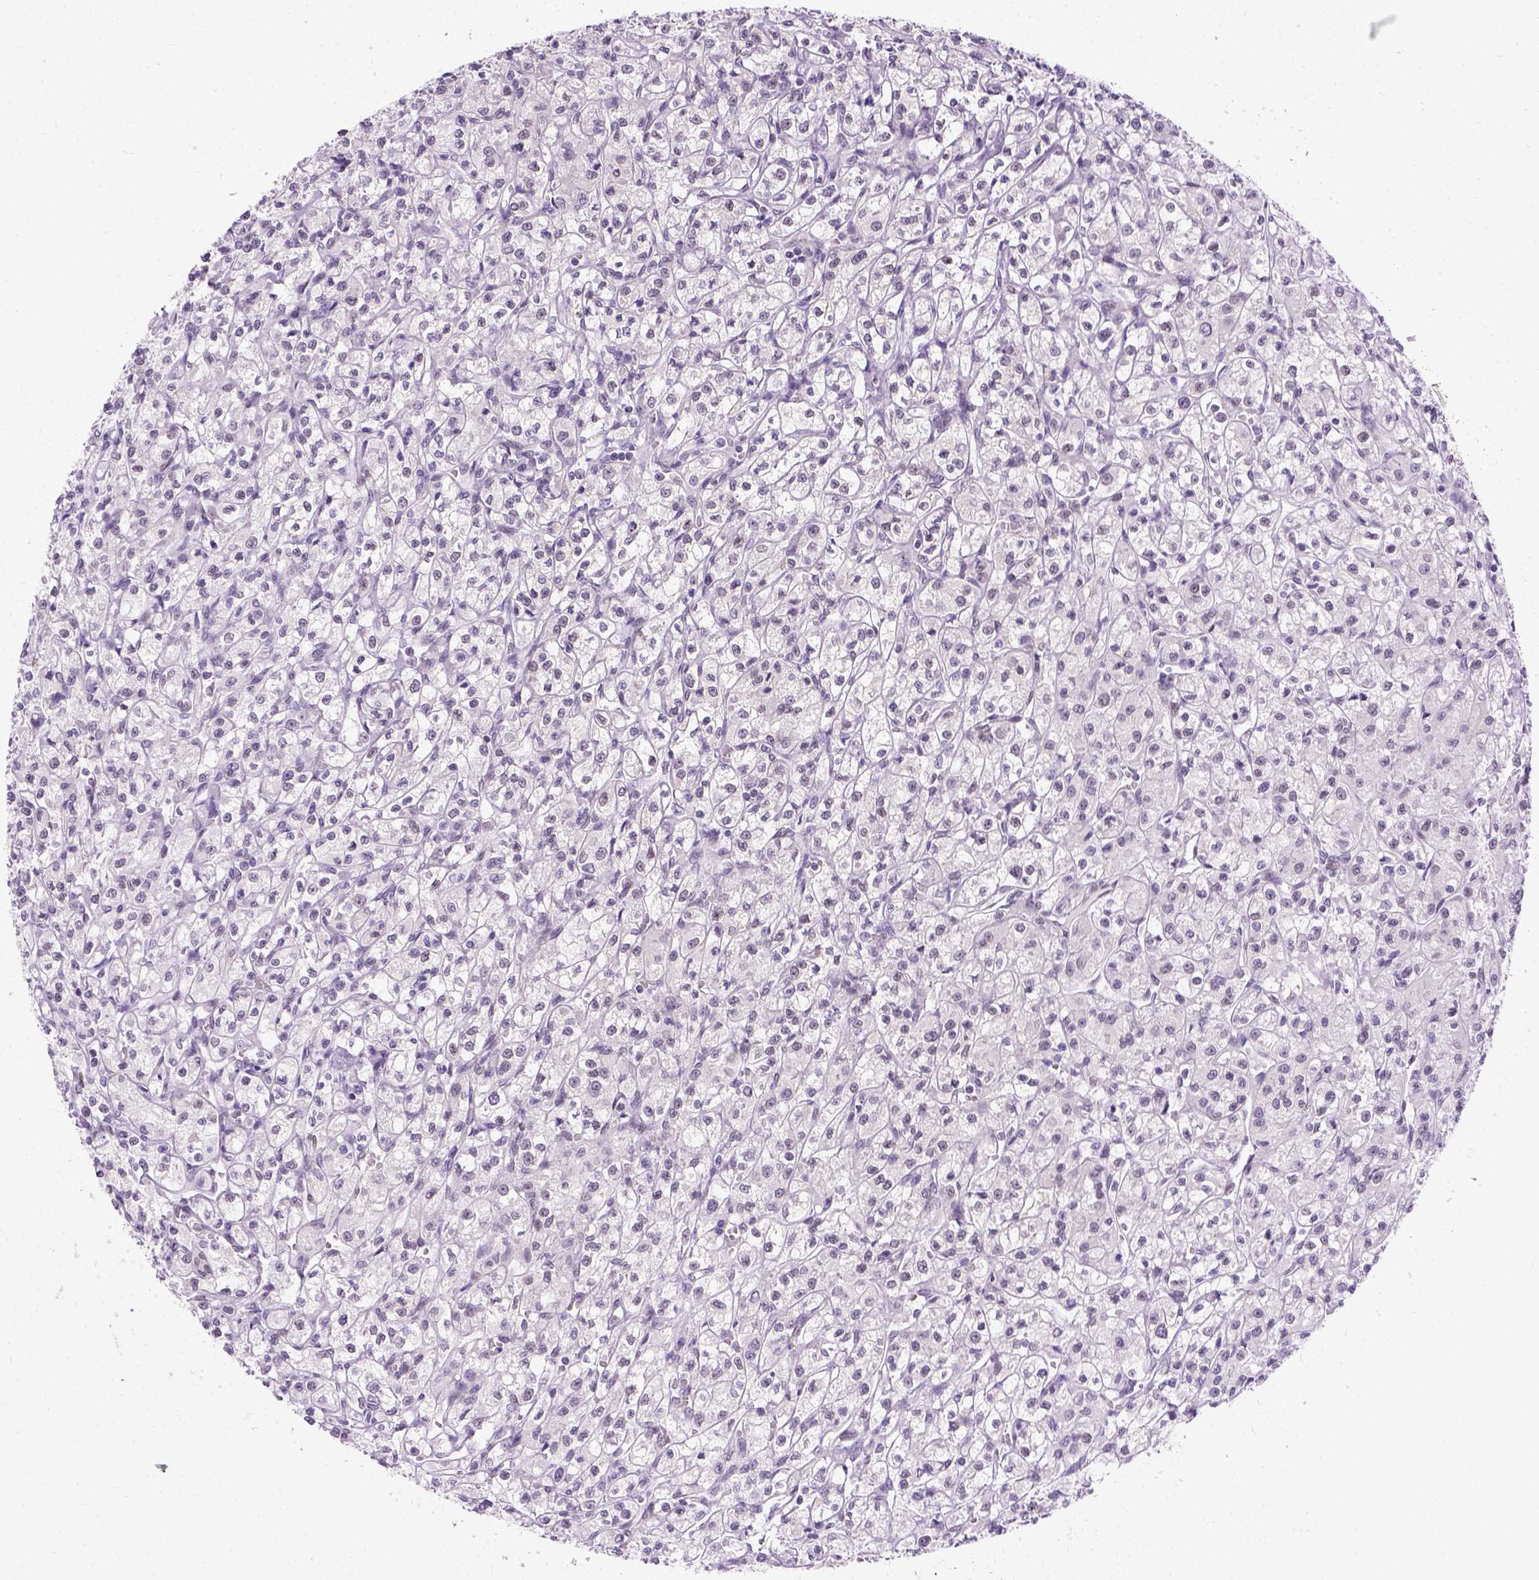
{"staining": {"intensity": "negative", "quantity": "none", "location": "none"}, "tissue": "renal cancer", "cell_type": "Tumor cells", "image_type": "cancer", "snomed": [{"axis": "morphology", "description": "Adenocarcinoma, NOS"}, {"axis": "topography", "description": "Kidney"}], "caption": "High power microscopy histopathology image of an IHC photomicrograph of renal cancer, revealing no significant positivity in tumor cells. (DAB immunohistochemistry (IHC) visualized using brightfield microscopy, high magnification).", "gene": "FAM184B", "patient": {"sex": "female", "age": 70}}